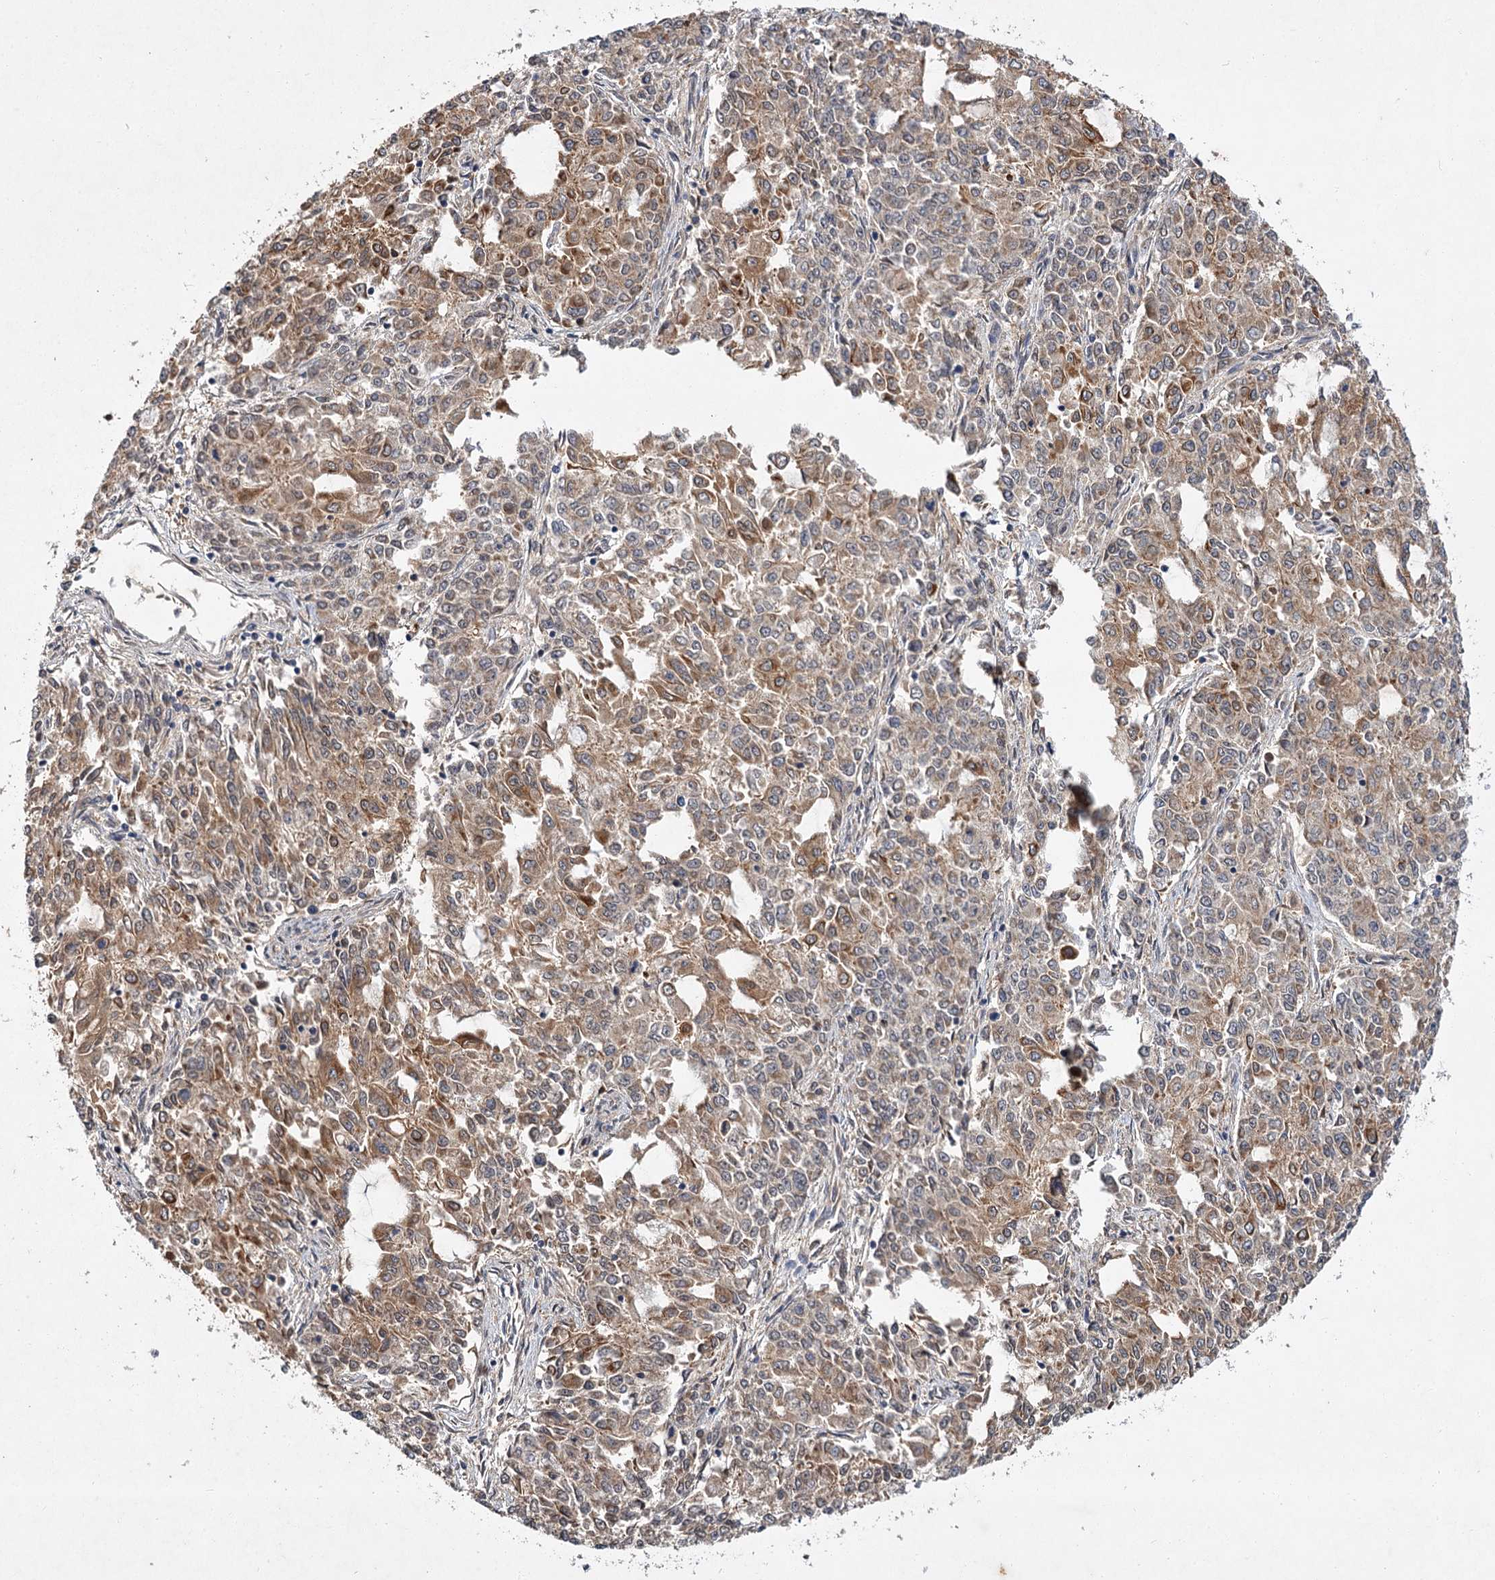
{"staining": {"intensity": "moderate", "quantity": "25%-75%", "location": "cytoplasmic/membranous"}, "tissue": "endometrial cancer", "cell_type": "Tumor cells", "image_type": "cancer", "snomed": [{"axis": "morphology", "description": "Adenocarcinoma, NOS"}, {"axis": "topography", "description": "Endometrium"}], "caption": "Human endometrial cancer stained with a protein marker exhibits moderate staining in tumor cells.", "gene": "MFN1", "patient": {"sex": "female", "age": 50}}